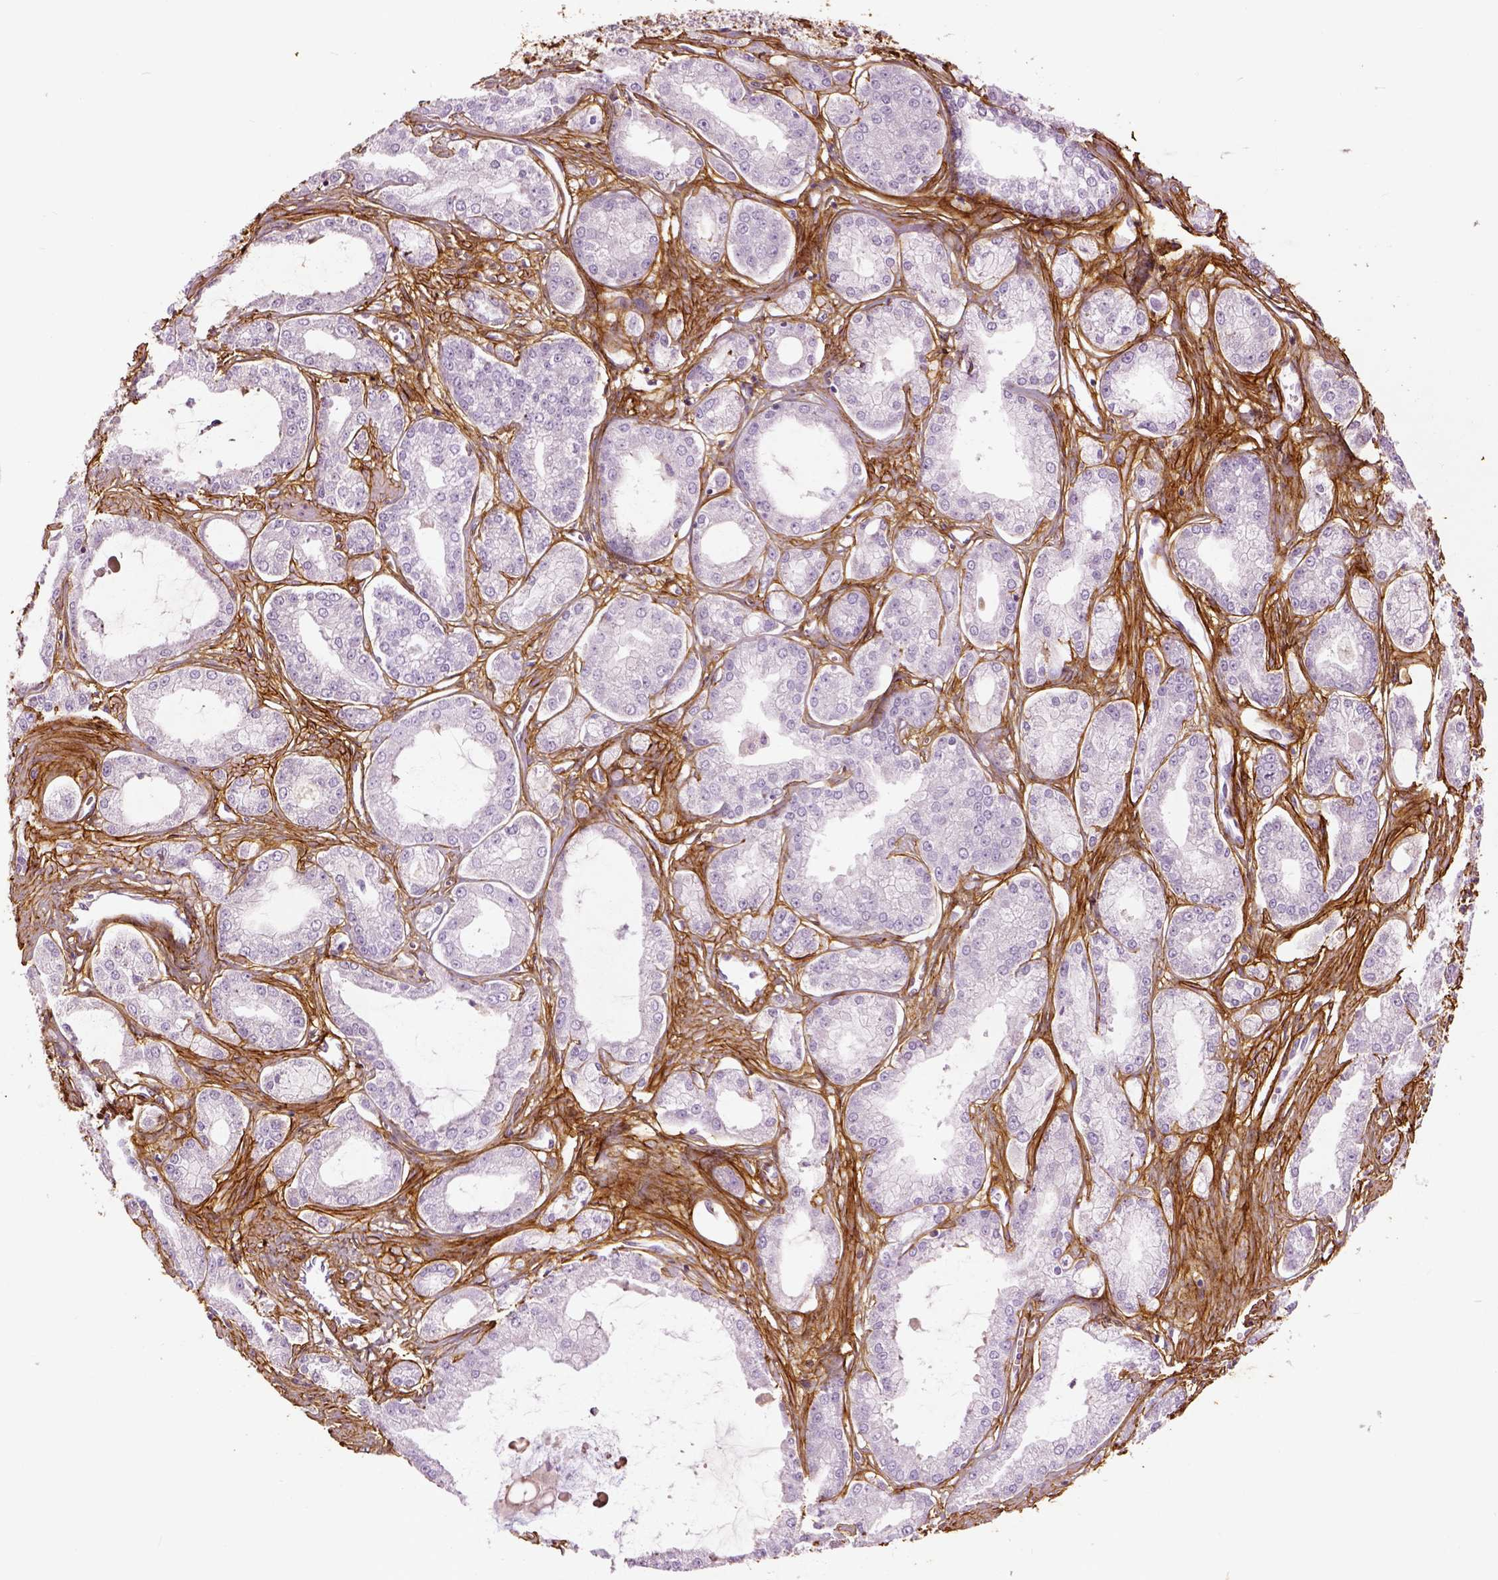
{"staining": {"intensity": "negative", "quantity": "none", "location": "none"}, "tissue": "prostate cancer", "cell_type": "Tumor cells", "image_type": "cancer", "snomed": [{"axis": "morphology", "description": "Adenocarcinoma, NOS"}, {"axis": "topography", "description": "Prostate"}], "caption": "Immunohistochemistry (IHC) photomicrograph of prostate adenocarcinoma stained for a protein (brown), which shows no positivity in tumor cells.", "gene": "COL6A2", "patient": {"sex": "male", "age": 71}}